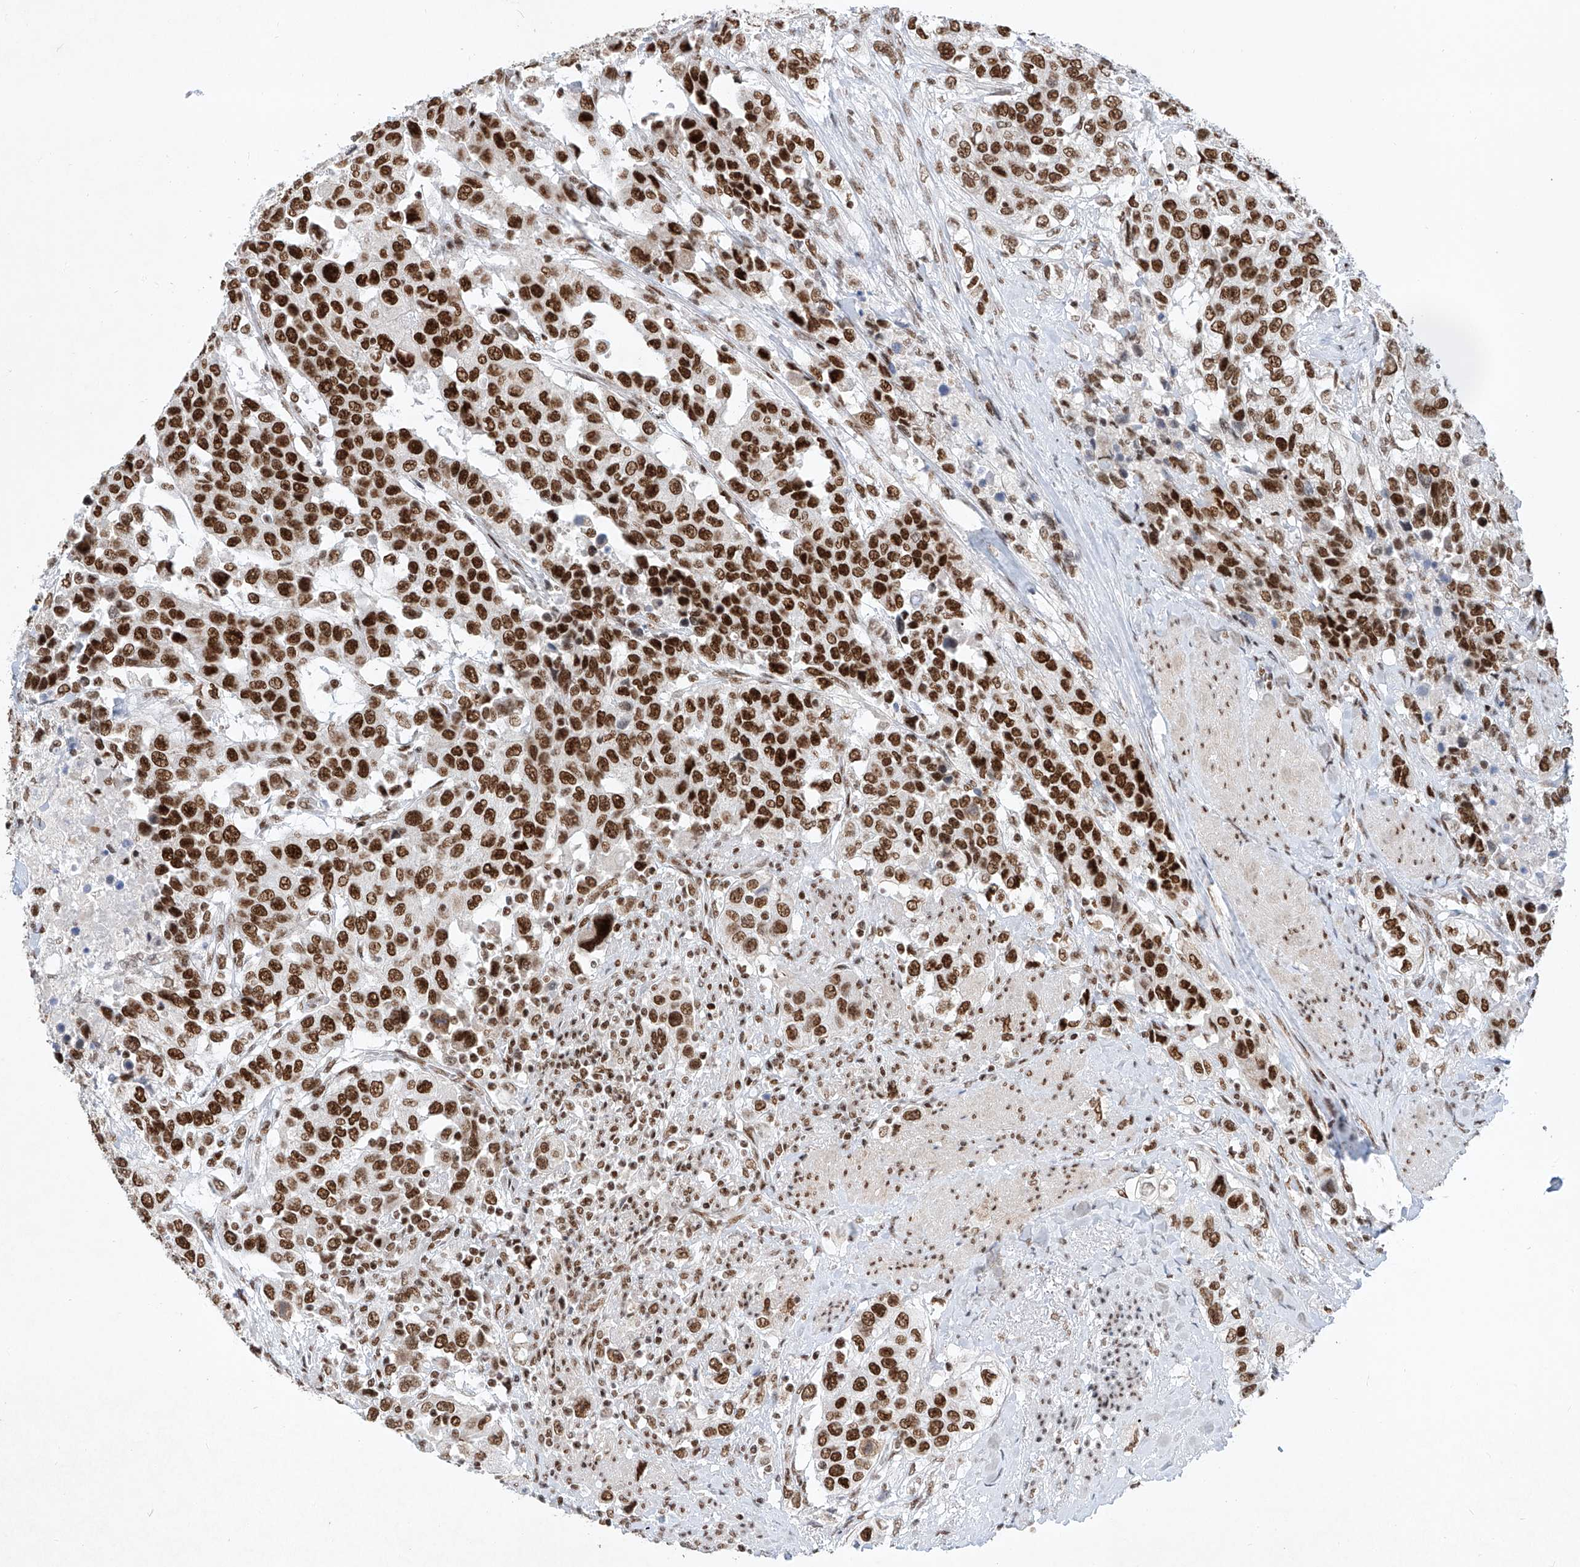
{"staining": {"intensity": "strong", "quantity": ">75%", "location": "nuclear"}, "tissue": "urothelial cancer", "cell_type": "Tumor cells", "image_type": "cancer", "snomed": [{"axis": "morphology", "description": "Urothelial carcinoma, High grade"}, {"axis": "topography", "description": "Urinary bladder"}], "caption": "Immunohistochemistry (IHC) photomicrograph of human urothelial carcinoma (high-grade) stained for a protein (brown), which exhibits high levels of strong nuclear positivity in about >75% of tumor cells.", "gene": "TAF4", "patient": {"sex": "female", "age": 80}}